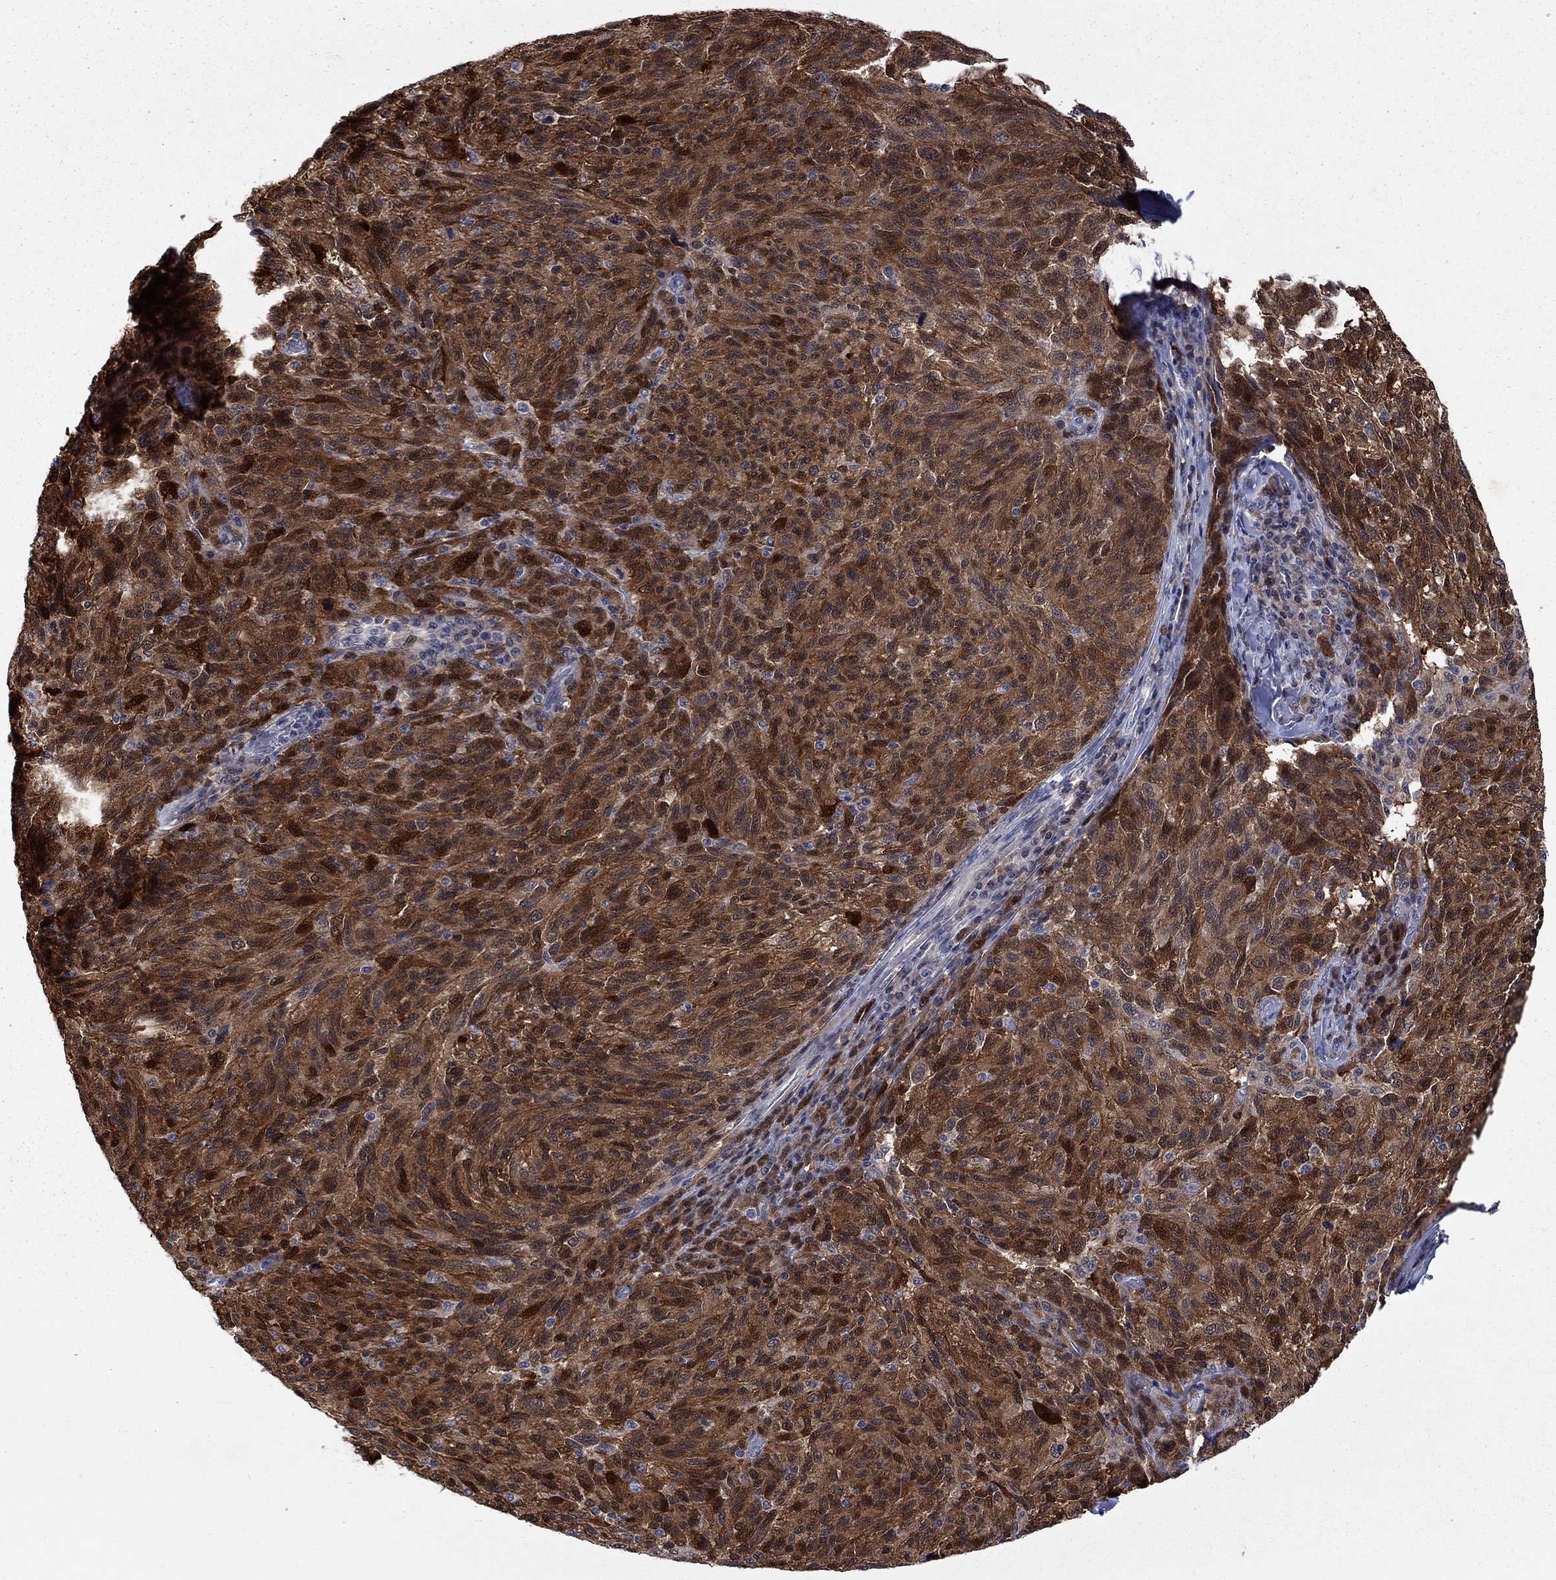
{"staining": {"intensity": "strong", "quantity": ">75%", "location": "cytoplasmic/membranous,nuclear"}, "tissue": "melanoma", "cell_type": "Tumor cells", "image_type": "cancer", "snomed": [{"axis": "morphology", "description": "Malignant melanoma, NOS"}, {"axis": "topography", "description": "Skin"}], "caption": "Immunohistochemical staining of malignant melanoma exhibits strong cytoplasmic/membranous and nuclear protein staining in about >75% of tumor cells.", "gene": "CBR1", "patient": {"sex": "female", "age": 73}}